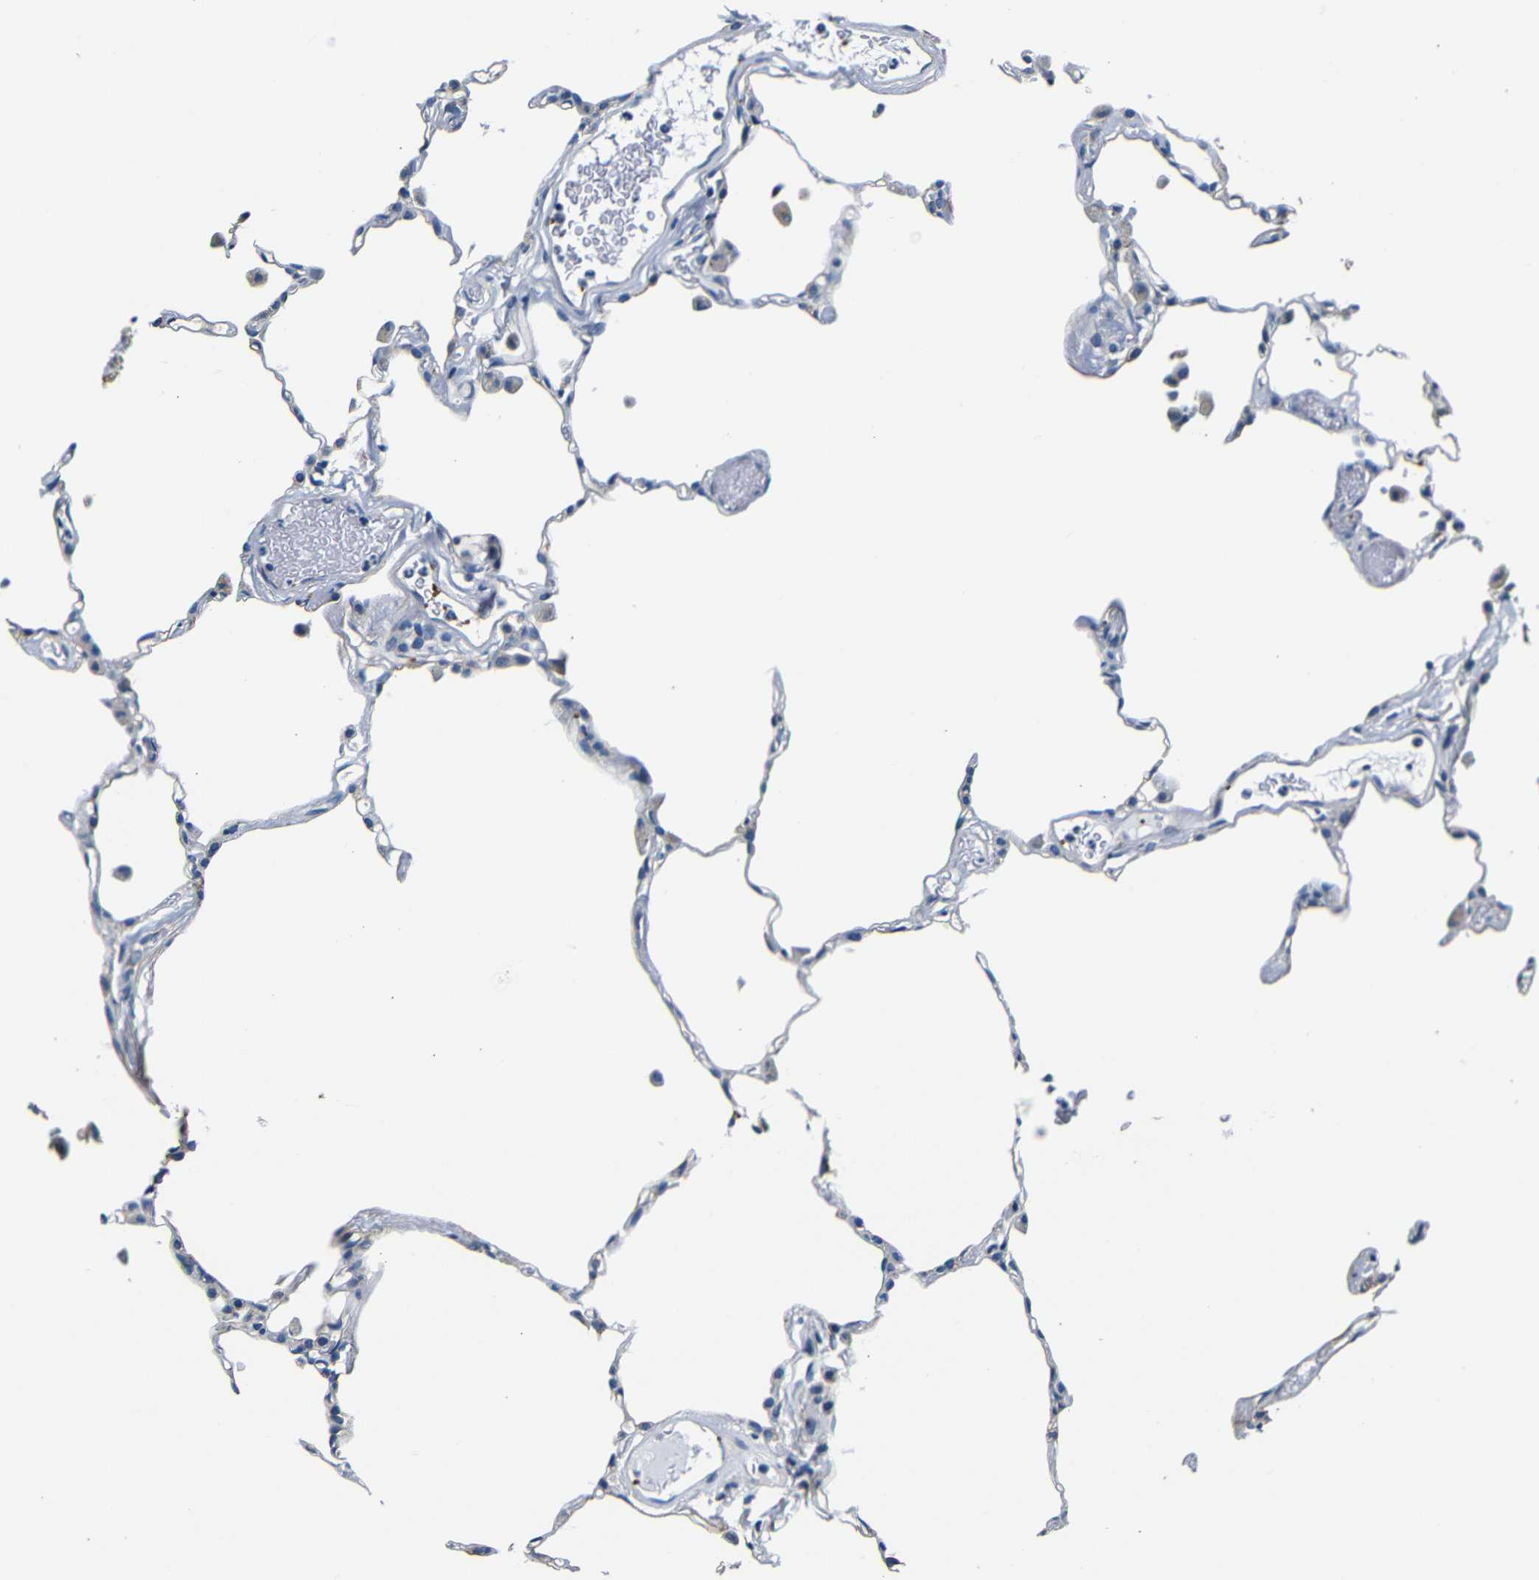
{"staining": {"intensity": "negative", "quantity": "none", "location": "none"}, "tissue": "lung", "cell_type": "Alveolar cells", "image_type": "normal", "snomed": [{"axis": "morphology", "description": "Normal tissue, NOS"}, {"axis": "topography", "description": "Lung"}], "caption": "Lung stained for a protein using immunohistochemistry (IHC) displays no staining alveolar cells.", "gene": "GP1BA", "patient": {"sex": "female", "age": 49}}